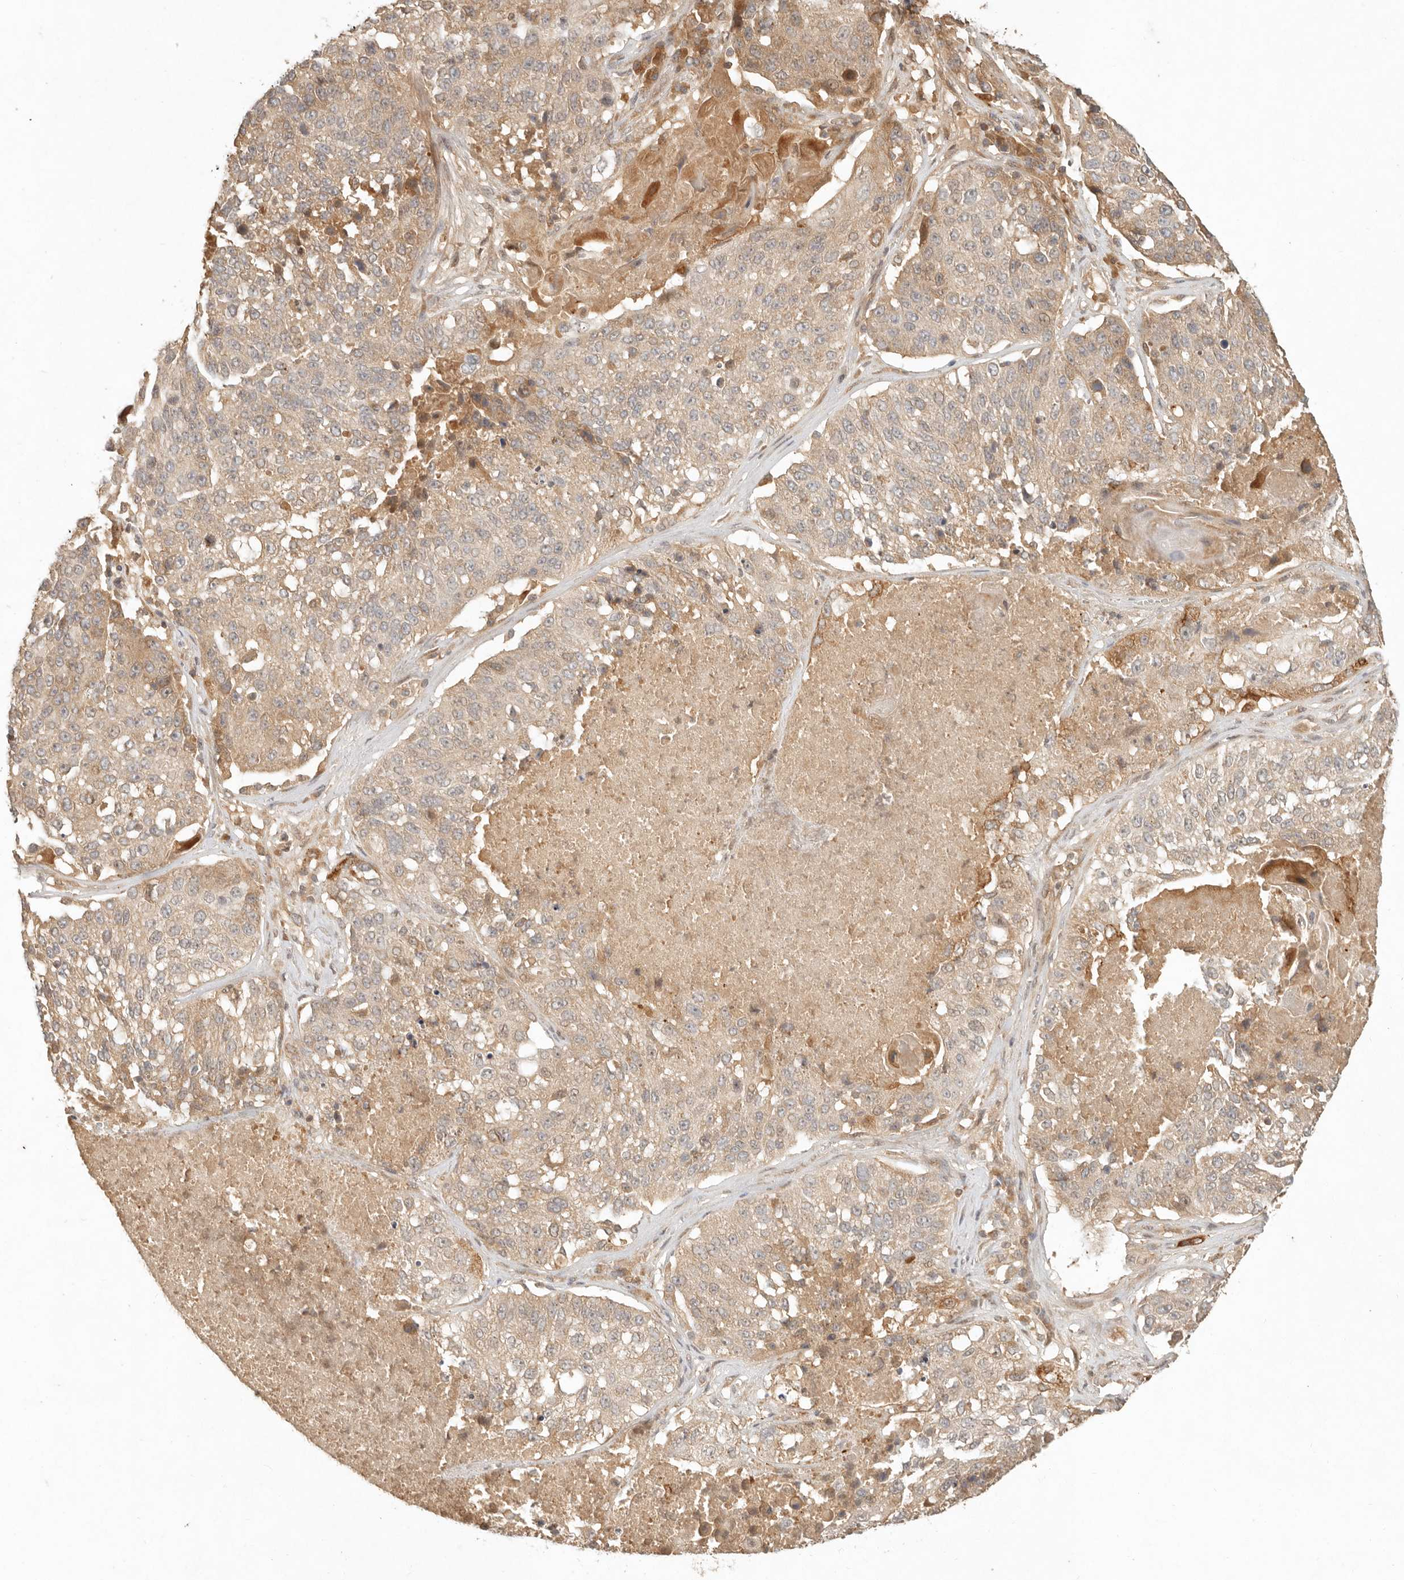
{"staining": {"intensity": "moderate", "quantity": ">75%", "location": "cytoplasmic/membranous"}, "tissue": "lung cancer", "cell_type": "Tumor cells", "image_type": "cancer", "snomed": [{"axis": "morphology", "description": "Squamous cell carcinoma, NOS"}, {"axis": "topography", "description": "Lung"}], "caption": "IHC of human lung cancer demonstrates medium levels of moderate cytoplasmic/membranous positivity in about >75% of tumor cells.", "gene": "ANKRD61", "patient": {"sex": "male", "age": 61}}